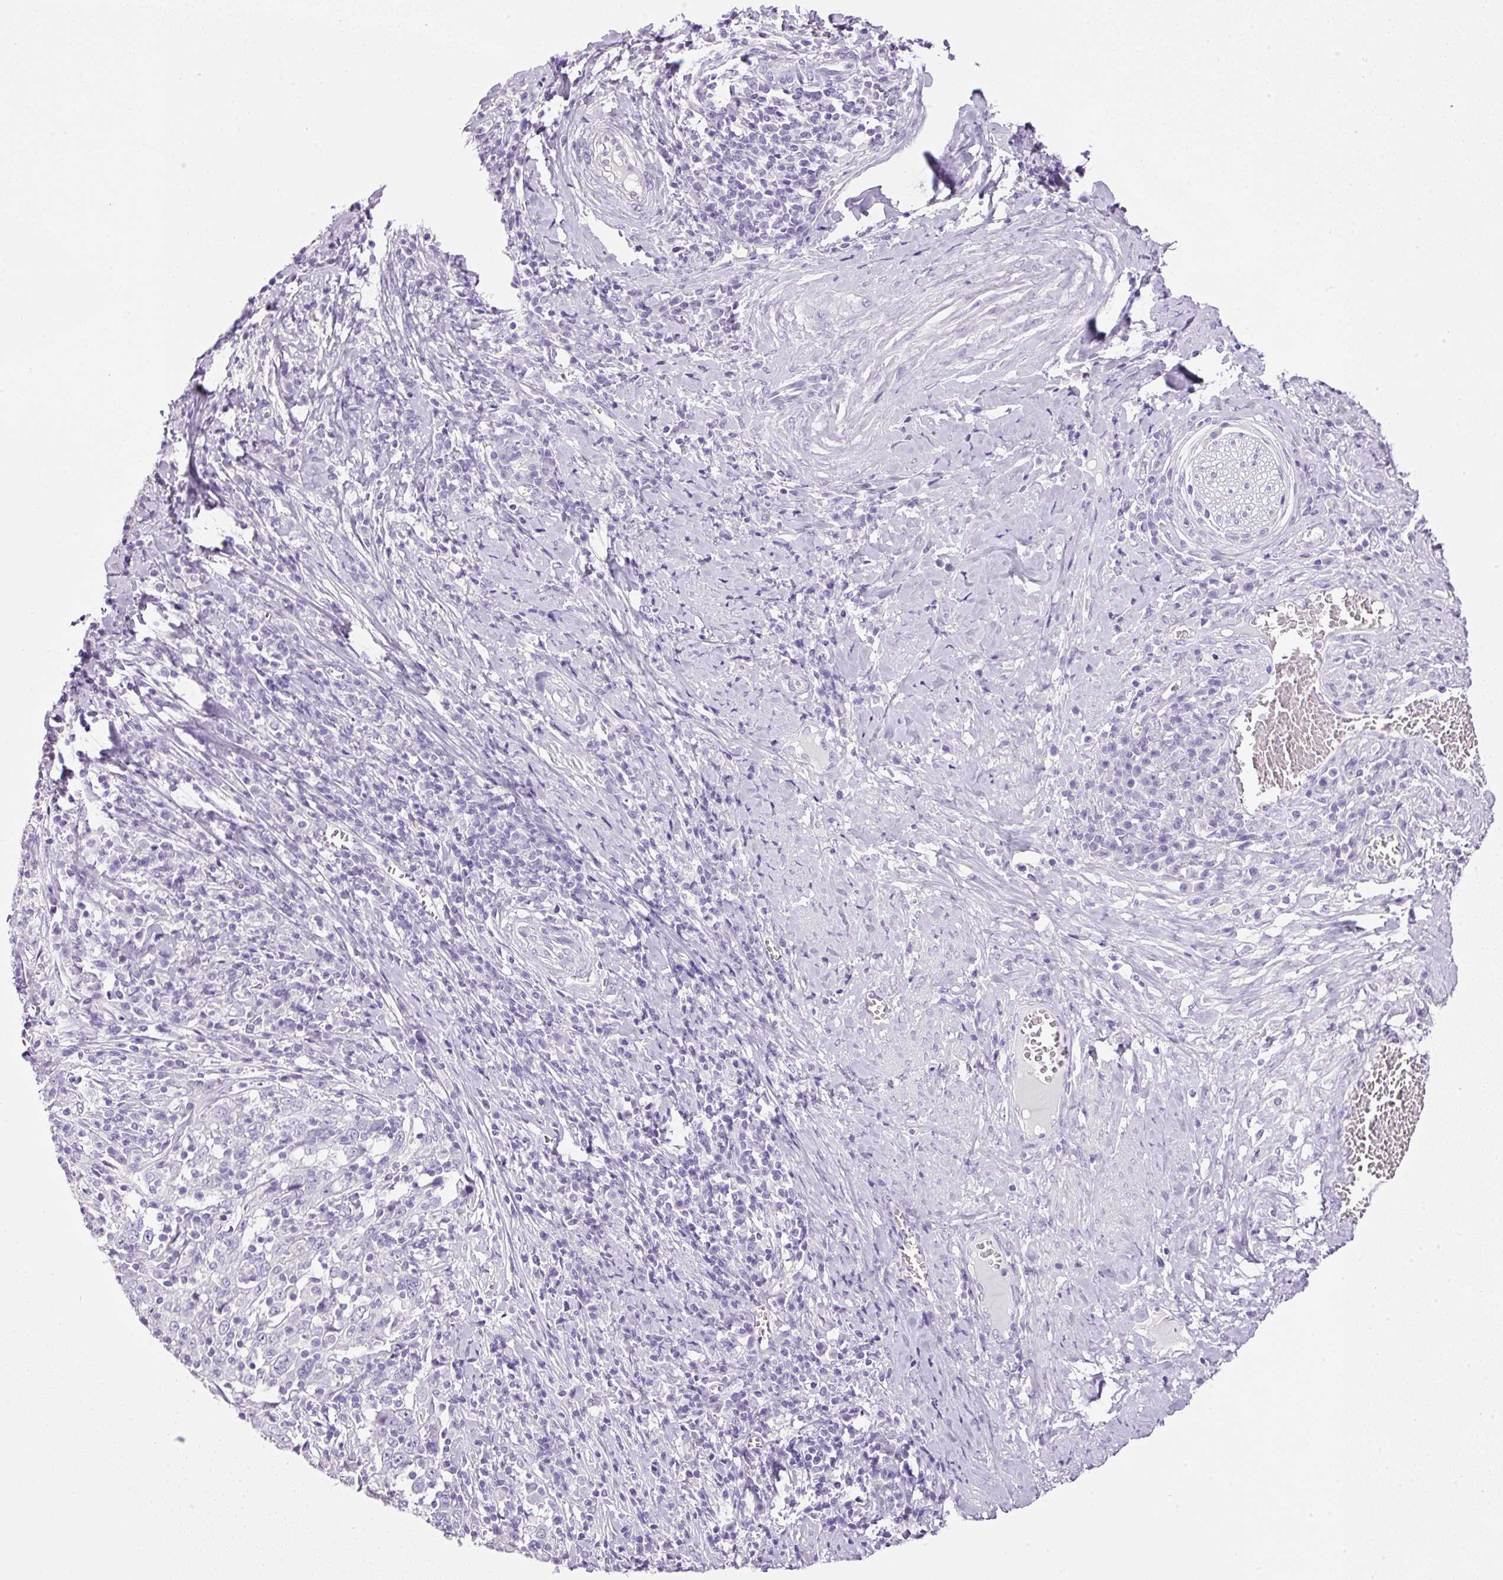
{"staining": {"intensity": "negative", "quantity": "none", "location": "none"}, "tissue": "cervical cancer", "cell_type": "Tumor cells", "image_type": "cancer", "snomed": [{"axis": "morphology", "description": "Squamous cell carcinoma, NOS"}, {"axis": "topography", "description": "Cervix"}], "caption": "Immunohistochemistry (IHC) micrograph of neoplastic tissue: cervical squamous cell carcinoma stained with DAB demonstrates no significant protein staining in tumor cells.", "gene": "BSND", "patient": {"sex": "female", "age": 46}}